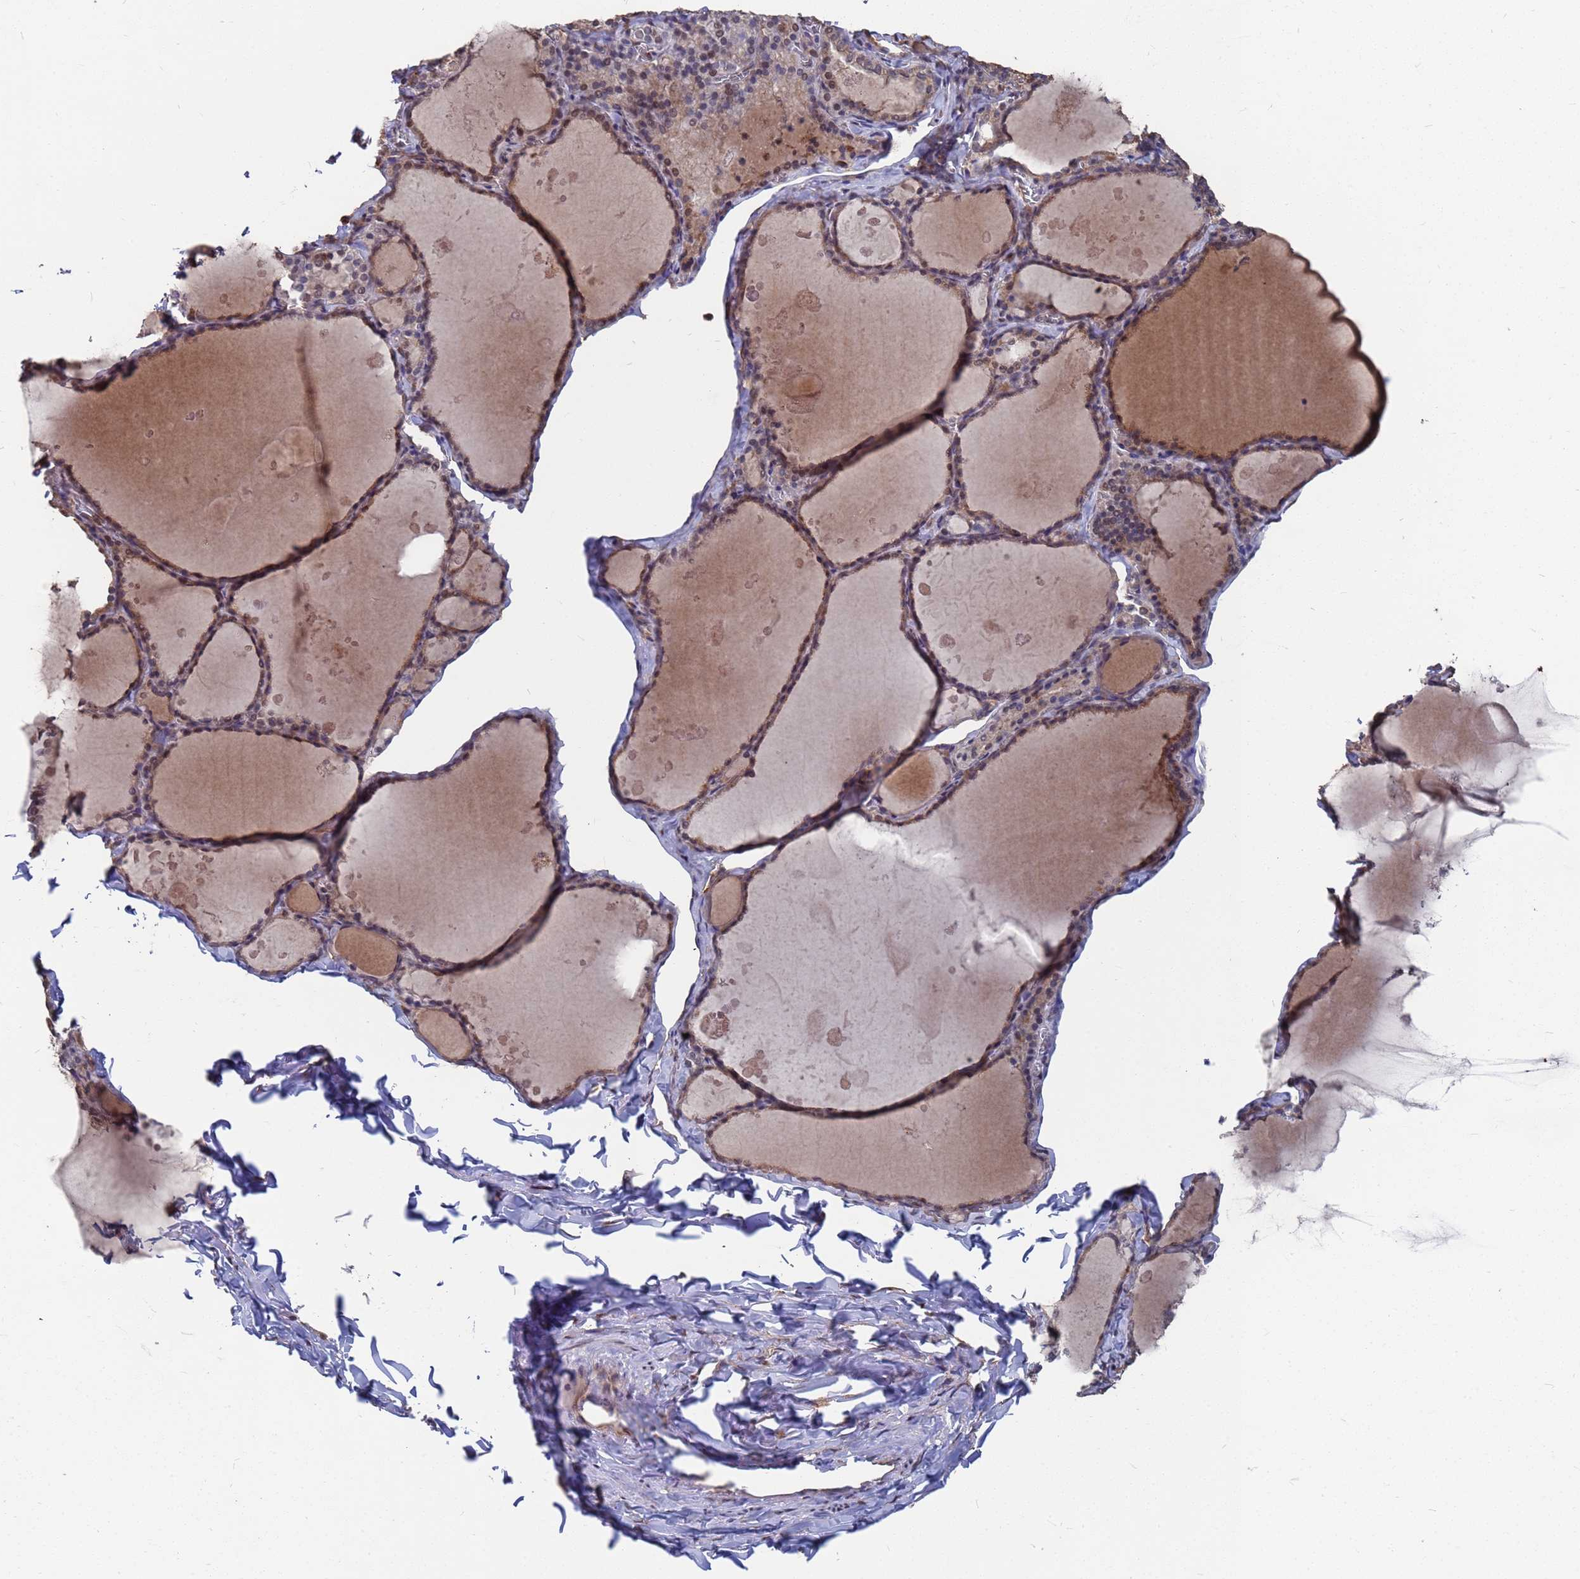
{"staining": {"intensity": "moderate", "quantity": ">75%", "location": "cytoplasmic/membranous,nuclear"}, "tissue": "thyroid gland", "cell_type": "Glandular cells", "image_type": "normal", "snomed": [{"axis": "morphology", "description": "Normal tissue, NOS"}, {"axis": "topography", "description": "Thyroid gland"}], "caption": "Glandular cells show moderate cytoplasmic/membranous,nuclear positivity in about >75% of cells in unremarkable thyroid gland. The staining was performed using DAB, with brown indicating positive protein expression. Nuclei are stained blue with hematoxylin.", "gene": "CFAP119", "patient": {"sex": "male", "age": 56}}